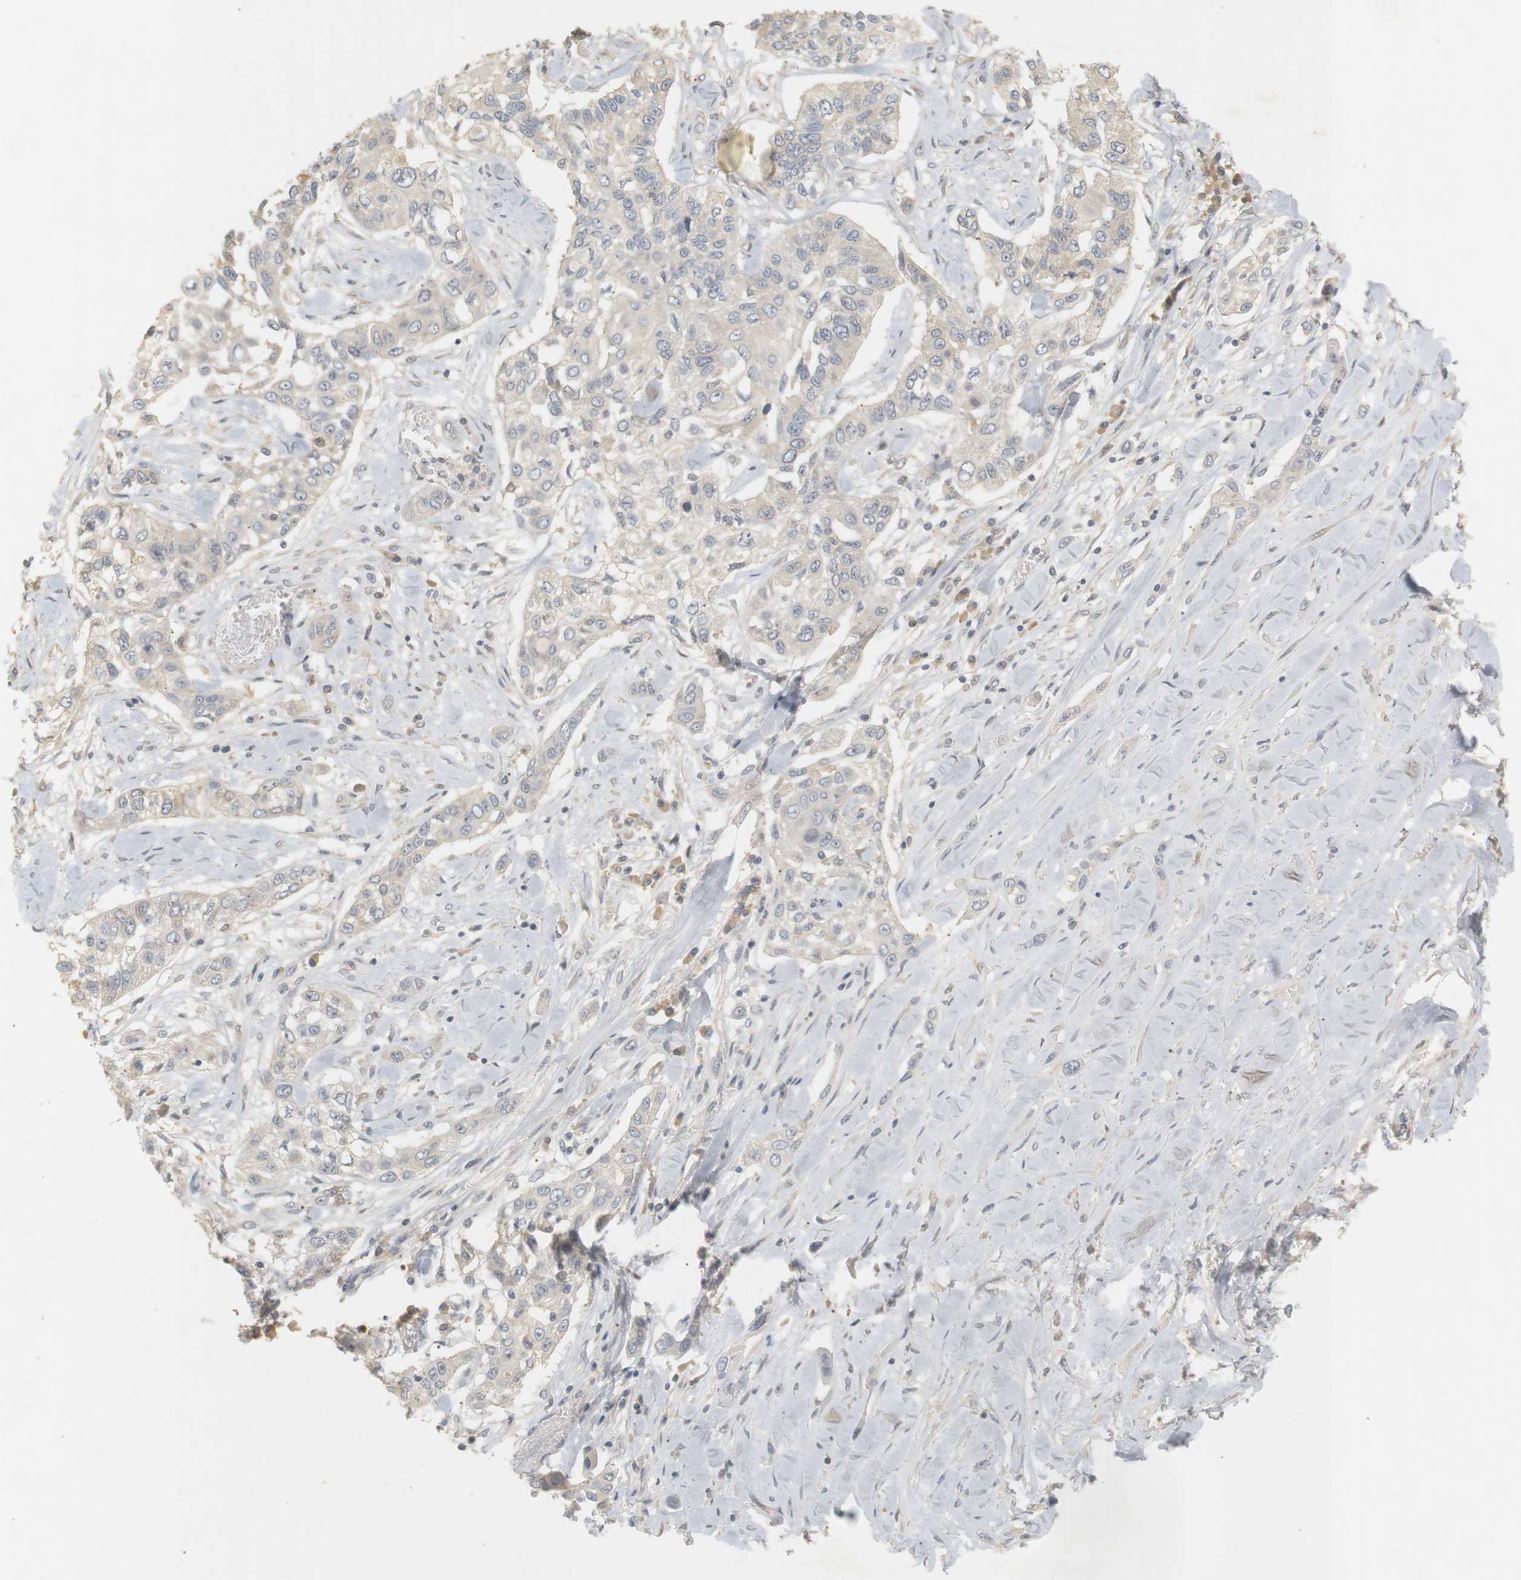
{"staining": {"intensity": "weak", "quantity": "25%-75%", "location": "cytoplasmic/membranous"}, "tissue": "lung cancer", "cell_type": "Tumor cells", "image_type": "cancer", "snomed": [{"axis": "morphology", "description": "Squamous cell carcinoma, NOS"}, {"axis": "topography", "description": "Lung"}], "caption": "This photomicrograph displays immunohistochemistry (IHC) staining of human lung cancer (squamous cell carcinoma), with low weak cytoplasmic/membranous positivity in approximately 25%-75% of tumor cells.", "gene": "RTN3", "patient": {"sex": "male", "age": 71}}